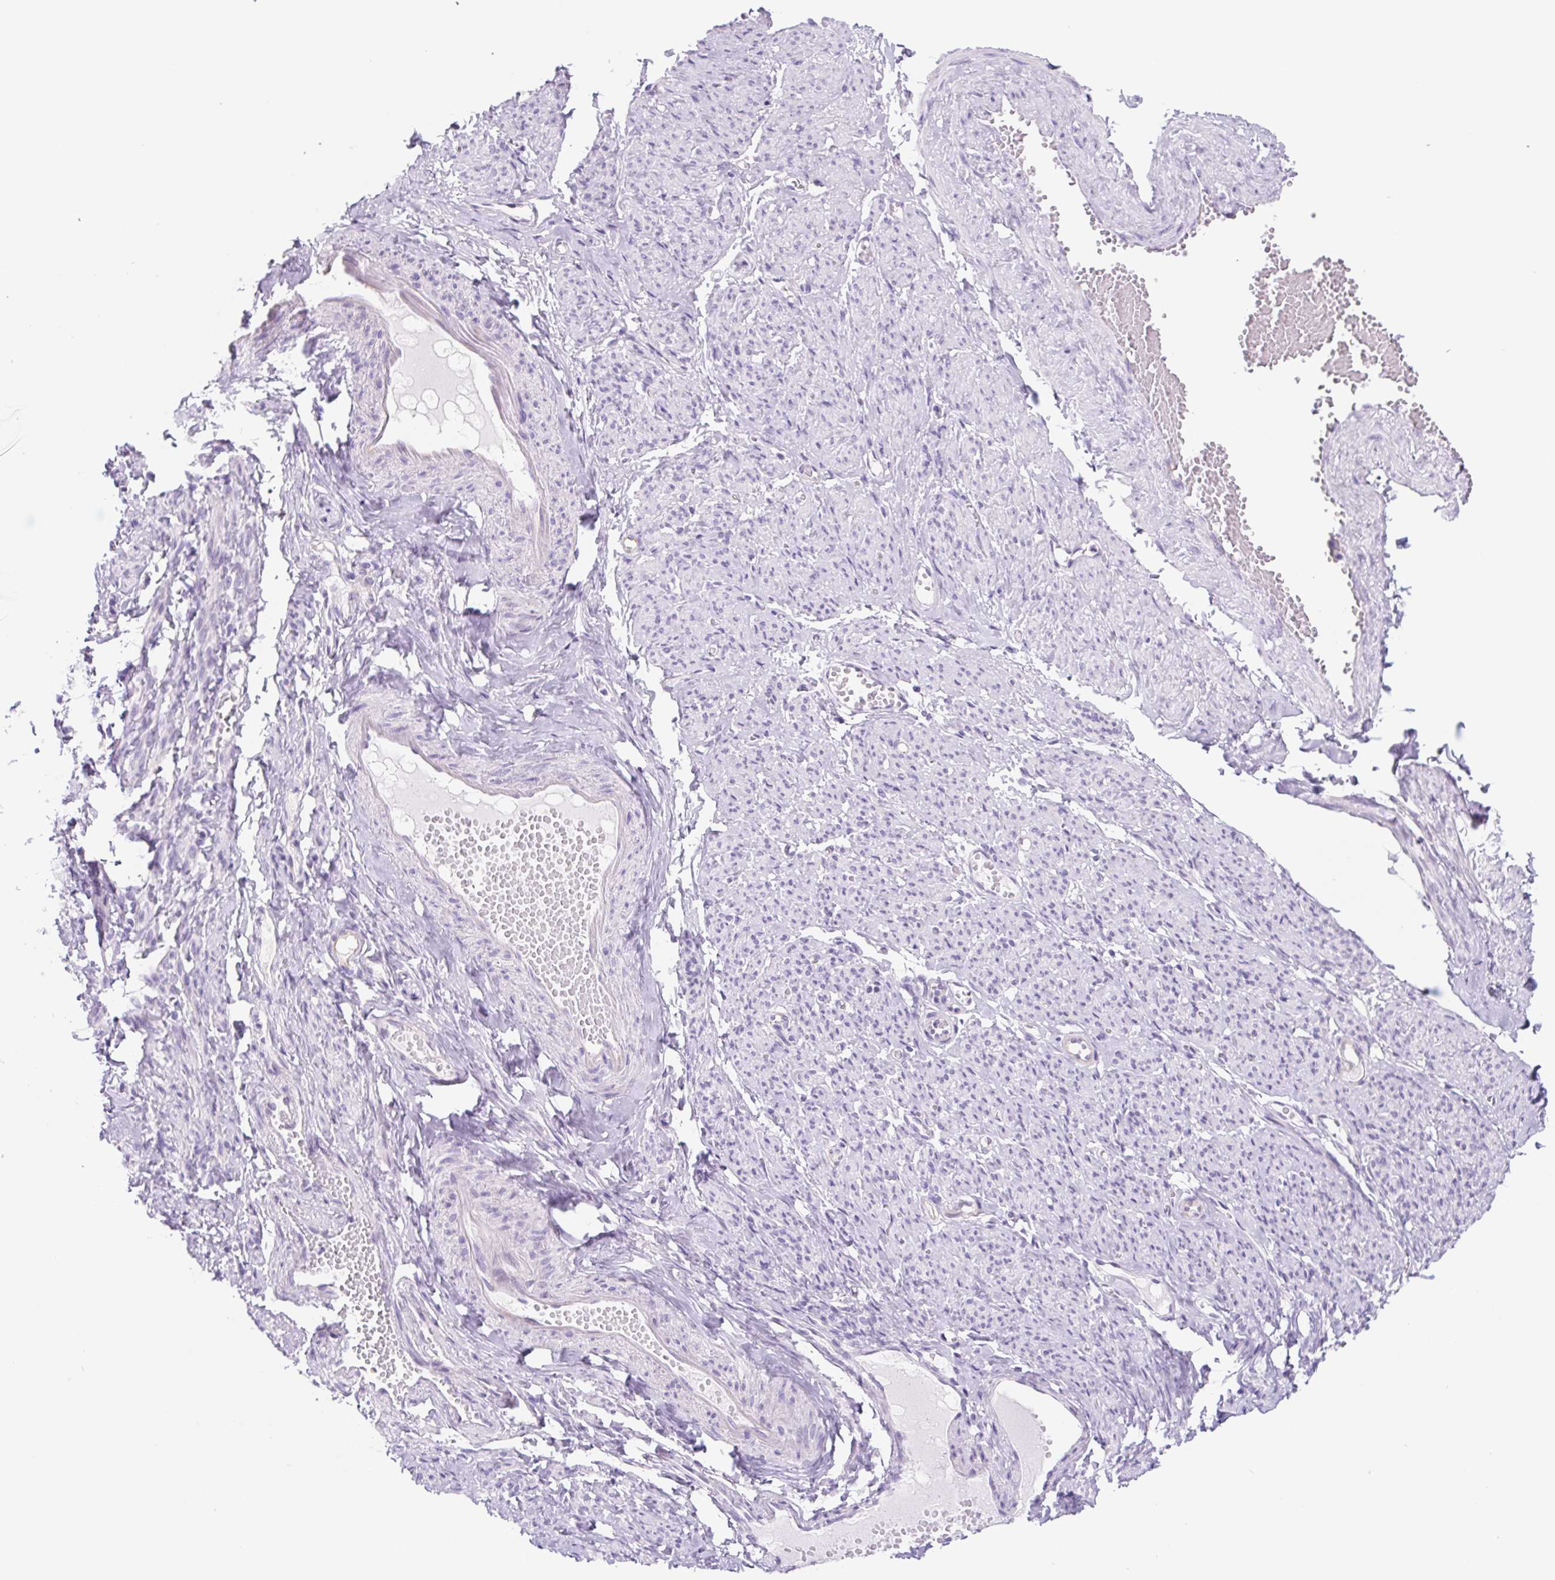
{"staining": {"intensity": "negative", "quantity": "none", "location": "none"}, "tissue": "smooth muscle", "cell_type": "Smooth muscle cells", "image_type": "normal", "snomed": [{"axis": "morphology", "description": "Normal tissue, NOS"}, {"axis": "topography", "description": "Smooth muscle"}], "caption": "DAB (3,3'-diaminobenzidine) immunohistochemical staining of unremarkable human smooth muscle demonstrates no significant expression in smooth muscle cells. (Brightfield microscopy of DAB immunohistochemistry (IHC) at high magnification).", "gene": "CYP21A2", "patient": {"sex": "female", "age": 65}}